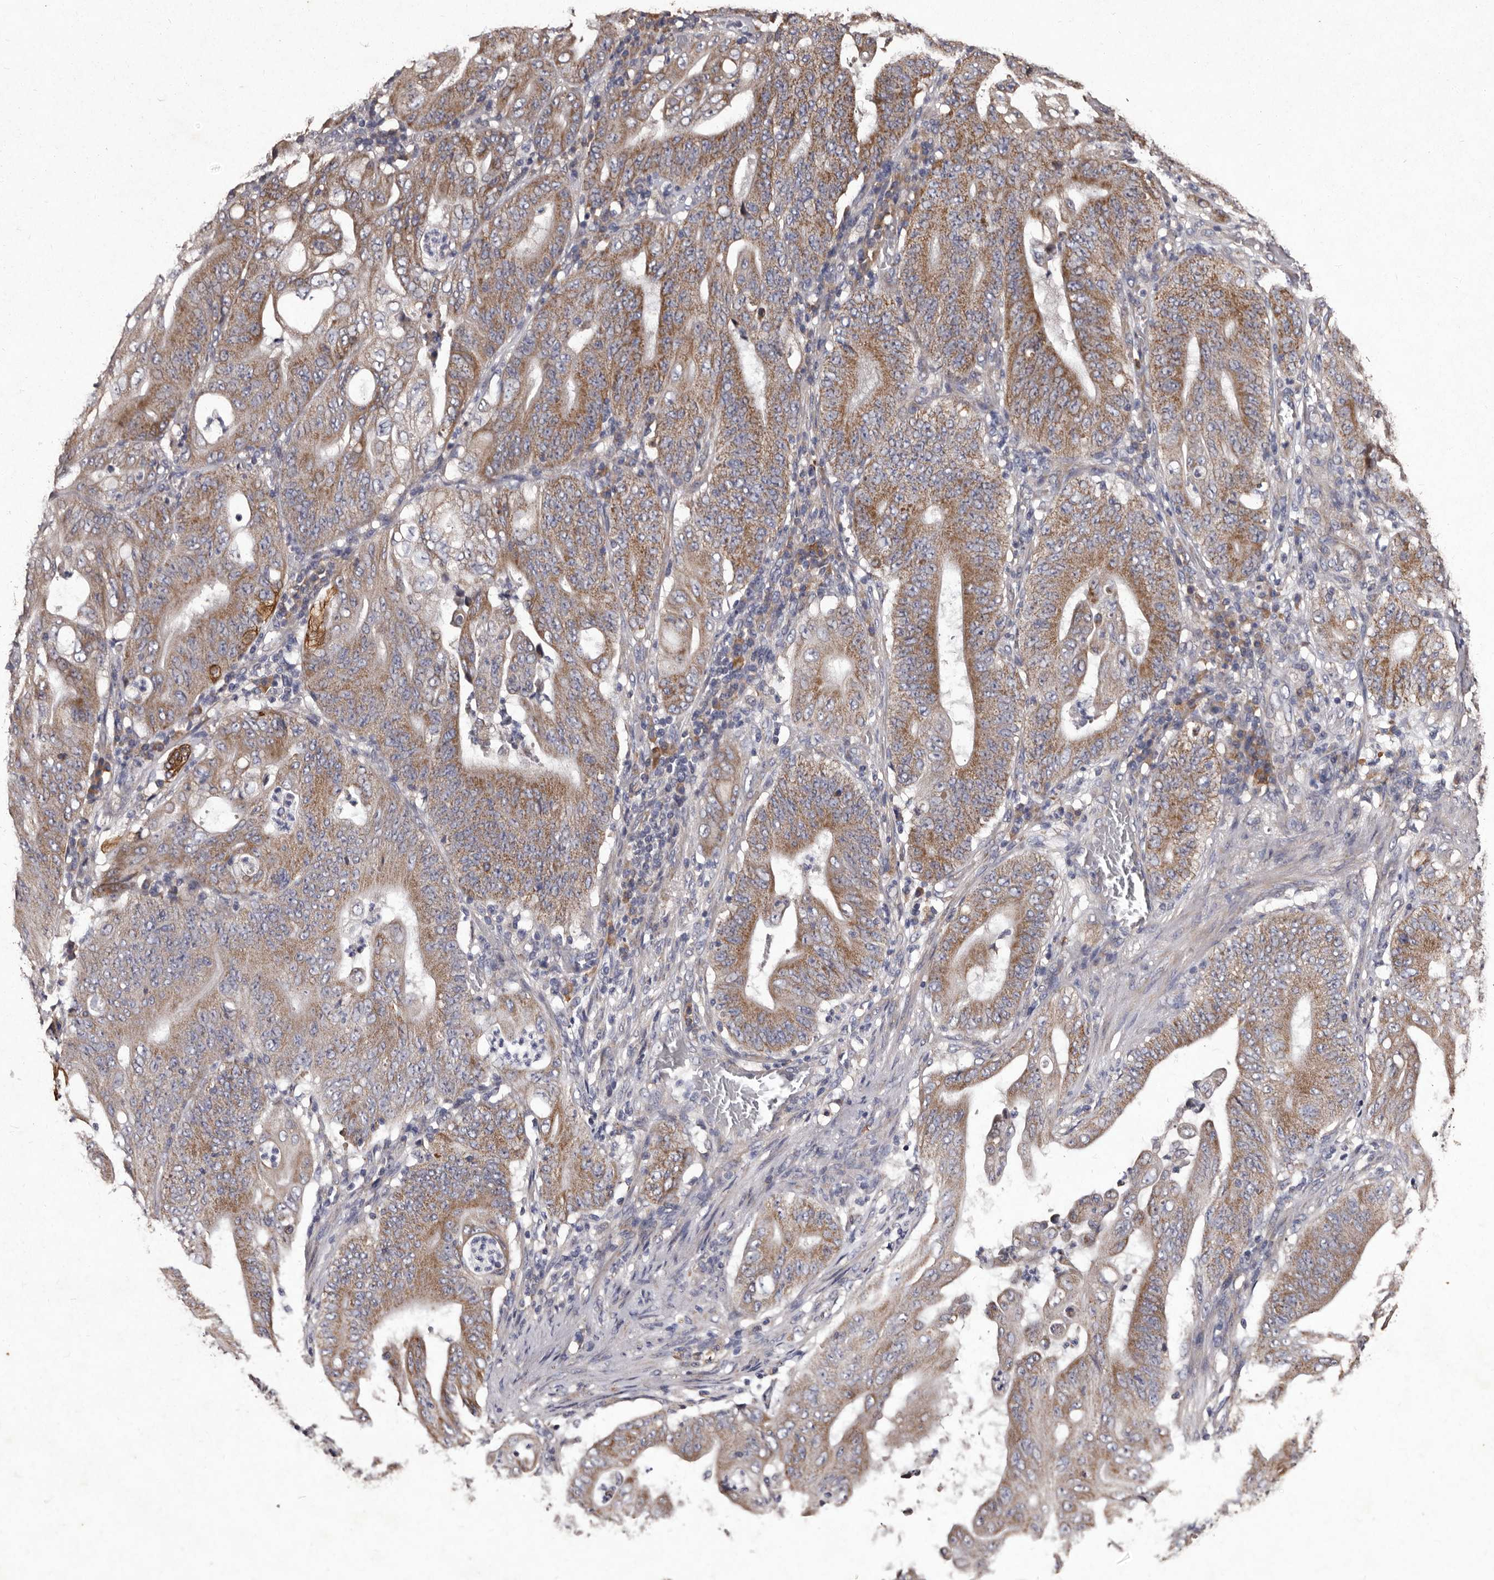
{"staining": {"intensity": "moderate", "quantity": ">75%", "location": "cytoplasmic/membranous"}, "tissue": "stomach cancer", "cell_type": "Tumor cells", "image_type": "cancer", "snomed": [{"axis": "morphology", "description": "Adenocarcinoma, NOS"}, {"axis": "topography", "description": "Stomach"}], "caption": "IHC staining of stomach adenocarcinoma, which displays medium levels of moderate cytoplasmic/membranous positivity in approximately >75% of tumor cells indicating moderate cytoplasmic/membranous protein staining. The staining was performed using DAB (3,3'-diaminobenzidine) (brown) for protein detection and nuclei were counterstained in hematoxylin (blue).", "gene": "TFB1M", "patient": {"sex": "female", "age": 73}}